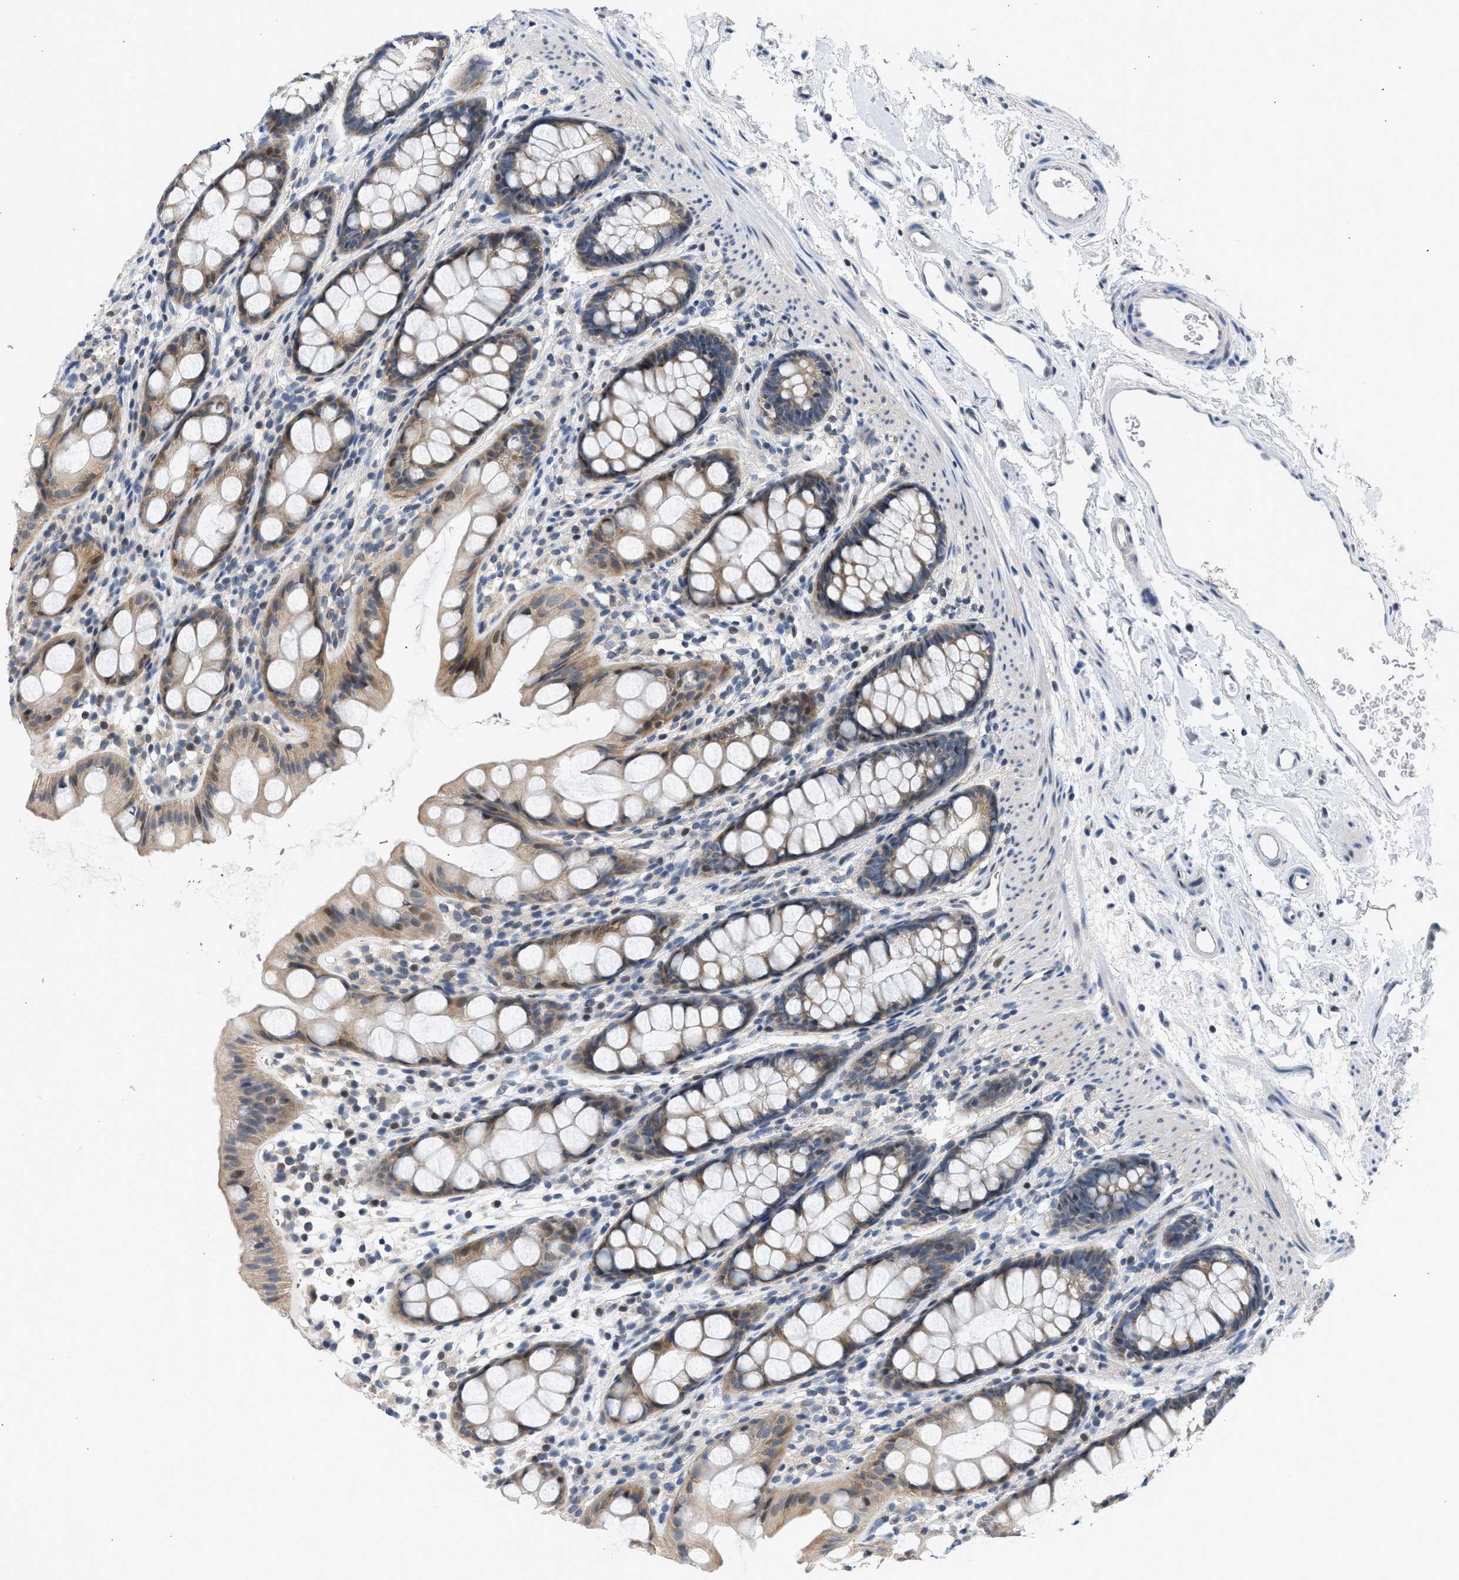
{"staining": {"intensity": "moderate", "quantity": "25%-75%", "location": "cytoplasmic/membranous,nuclear"}, "tissue": "rectum", "cell_type": "Glandular cells", "image_type": "normal", "snomed": [{"axis": "morphology", "description": "Normal tissue, NOS"}, {"axis": "topography", "description": "Rectum"}], "caption": "DAB (3,3'-diaminobenzidine) immunohistochemical staining of unremarkable human rectum reveals moderate cytoplasmic/membranous,nuclear protein expression in about 25%-75% of glandular cells. Nuclei are stained in blue.", "gene": "OLIG3", "patient": {"sex": "female", "age": 65}}